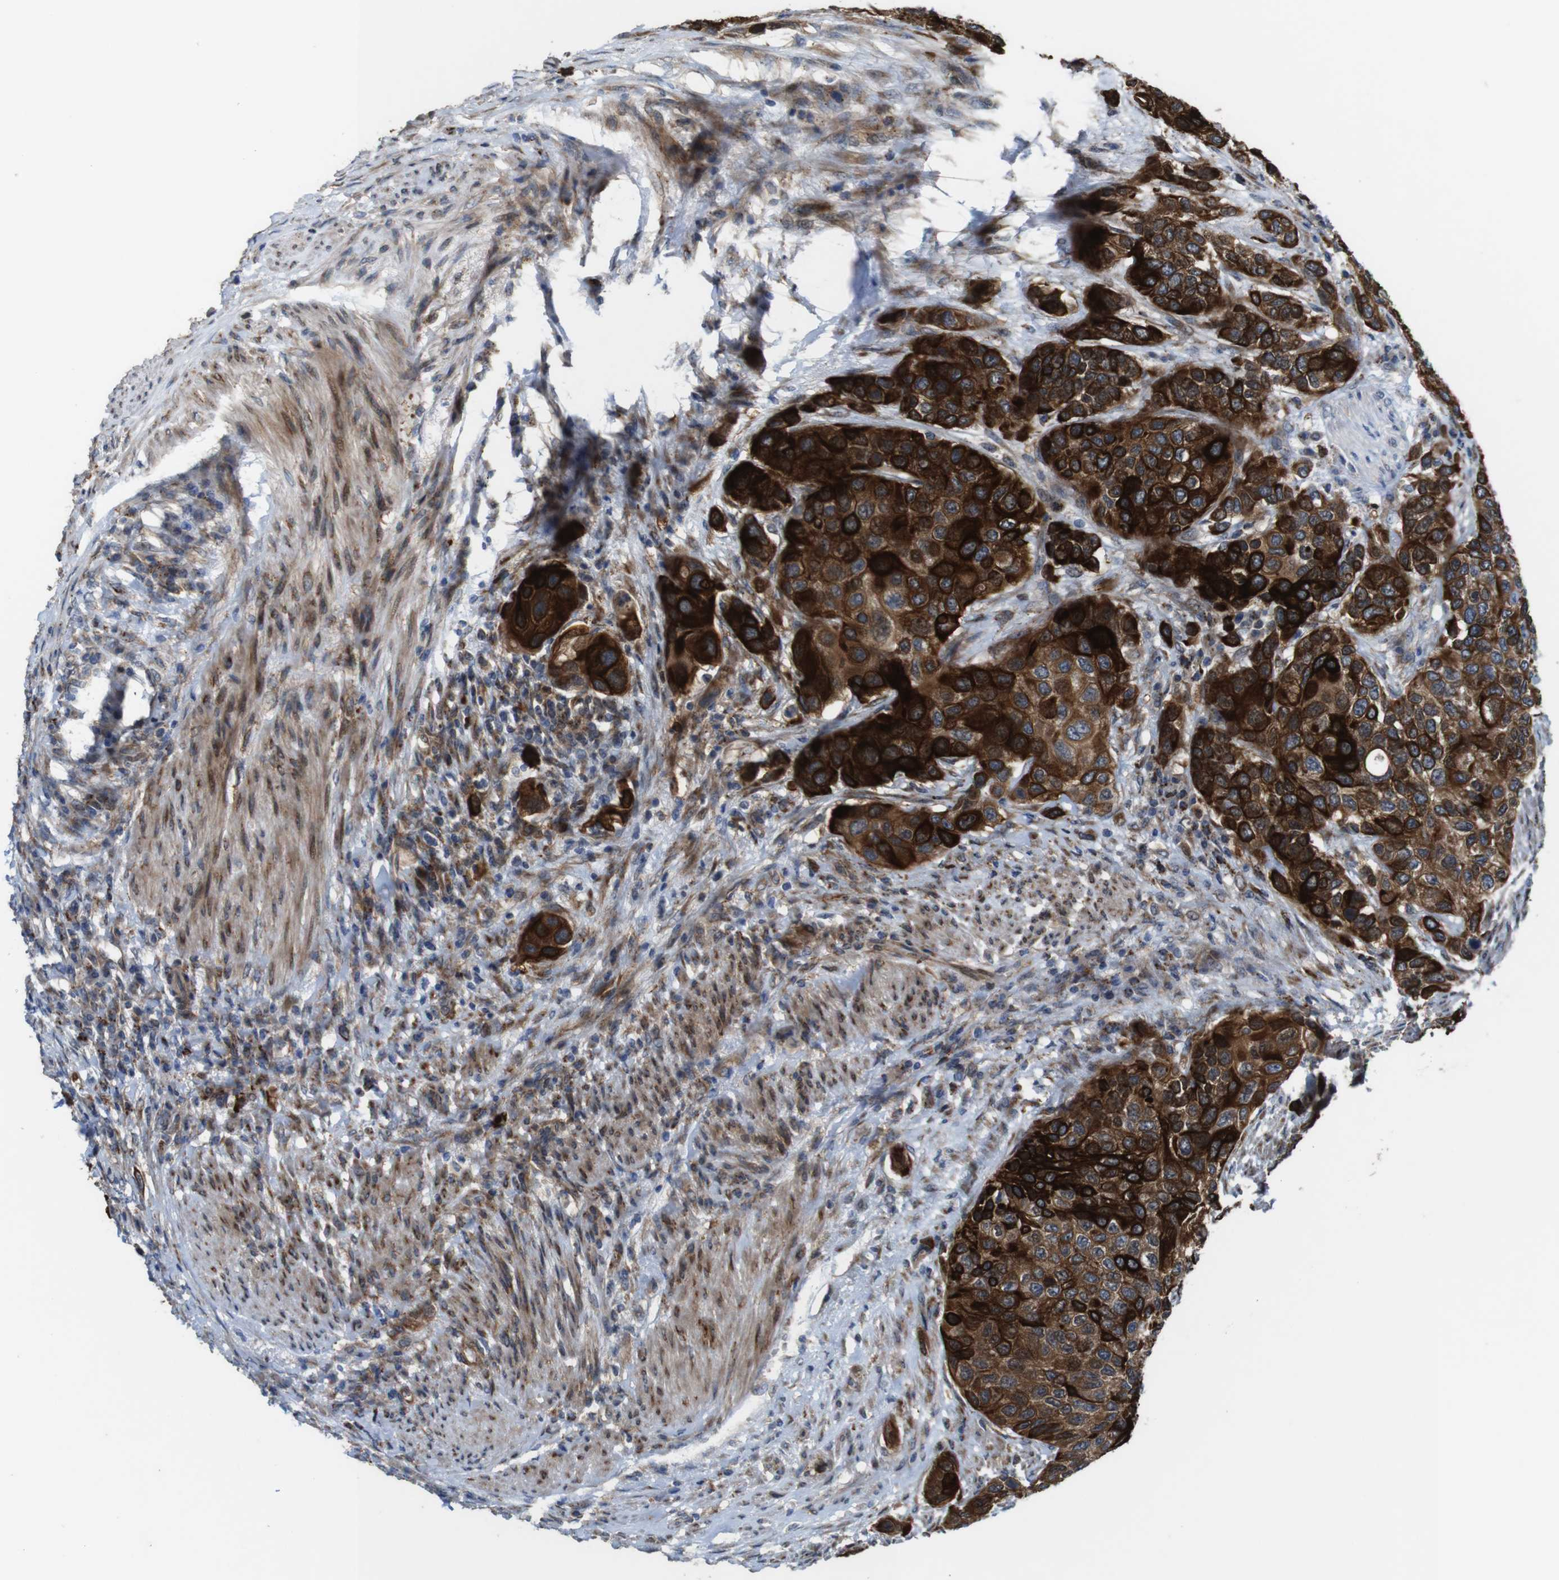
{"staining": {"intensity": "strong", "quantity": ">75%", "location": "cytoplasmic/membranous"}, "tissue": "urothelial cancer", "cell_type": "Tumor cells", "image_type": "cancer", "snomed": [{"axis": "morphology", "description": "Urothelial carcinoma, High grade"}, {"axis": "topography", "description": "Urinary bladder"}], "caption": "There is high levels of strong cytoplasmic/membranous positivity in tumor cells of urothelial cancer, as demonstrated by immunohistochemical staining (brown color).", "gene": "PCOLCE2", "patient": {"sex": "female", "age": 56}}